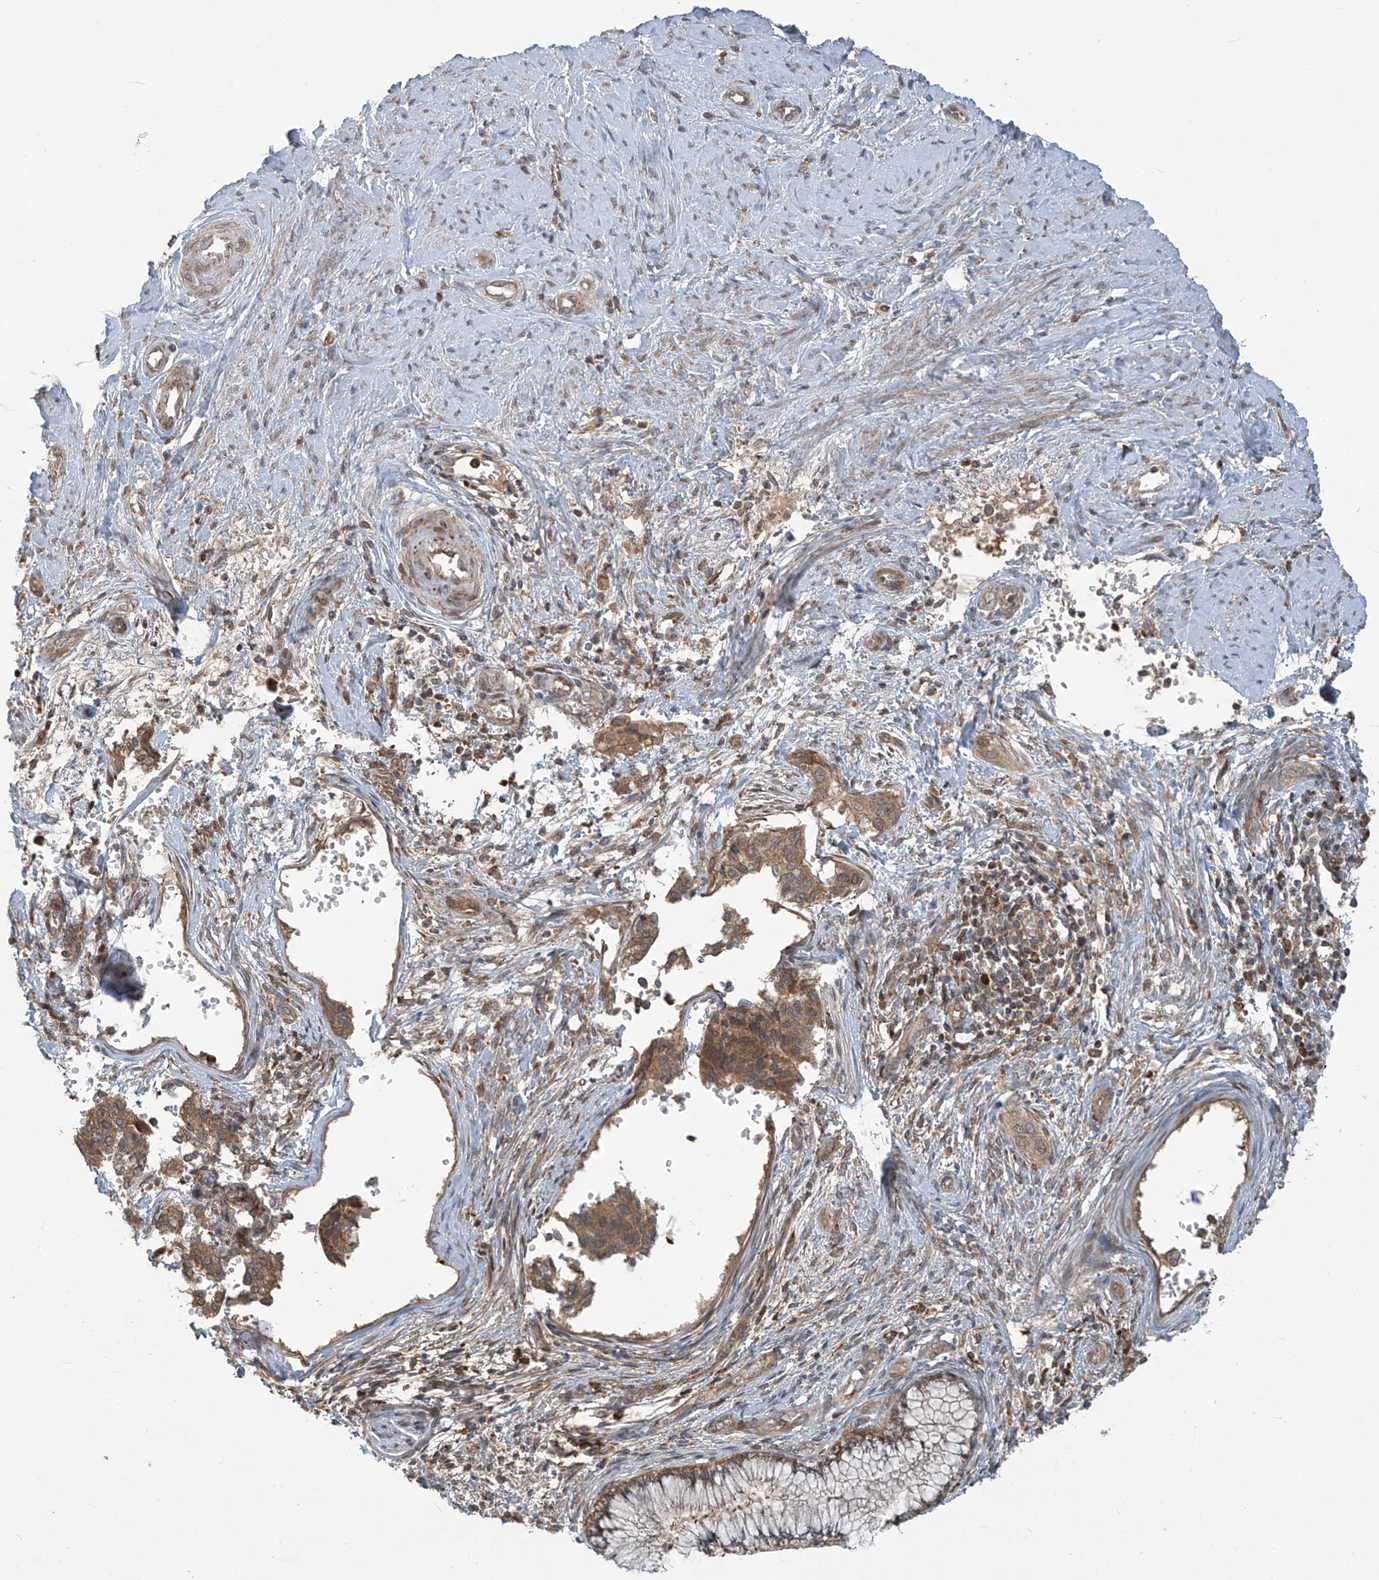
{"staining": {"intensity": "moderate", "quantity": "25%-75%", "location": "cytoplasmic/membranous"}, "tissue": "cervical cancer", "cell_type": "Tumor cells", "image_type": "cancer", "snomed": [{"axis": "morphology", "description": "Squamous cell carcinoma, NOS"}, {"axis": "topography", "description": "Cervix"}], "caption": "This photomicrograph exhibits IHC staining of cervical squamous cell carcinoma, with medium moderate cytoplasmic/membranous staining in about 25%-75% of tumor cells.", "gene": "KATNIP", "patient": {"sex": "female", "age": 37}}